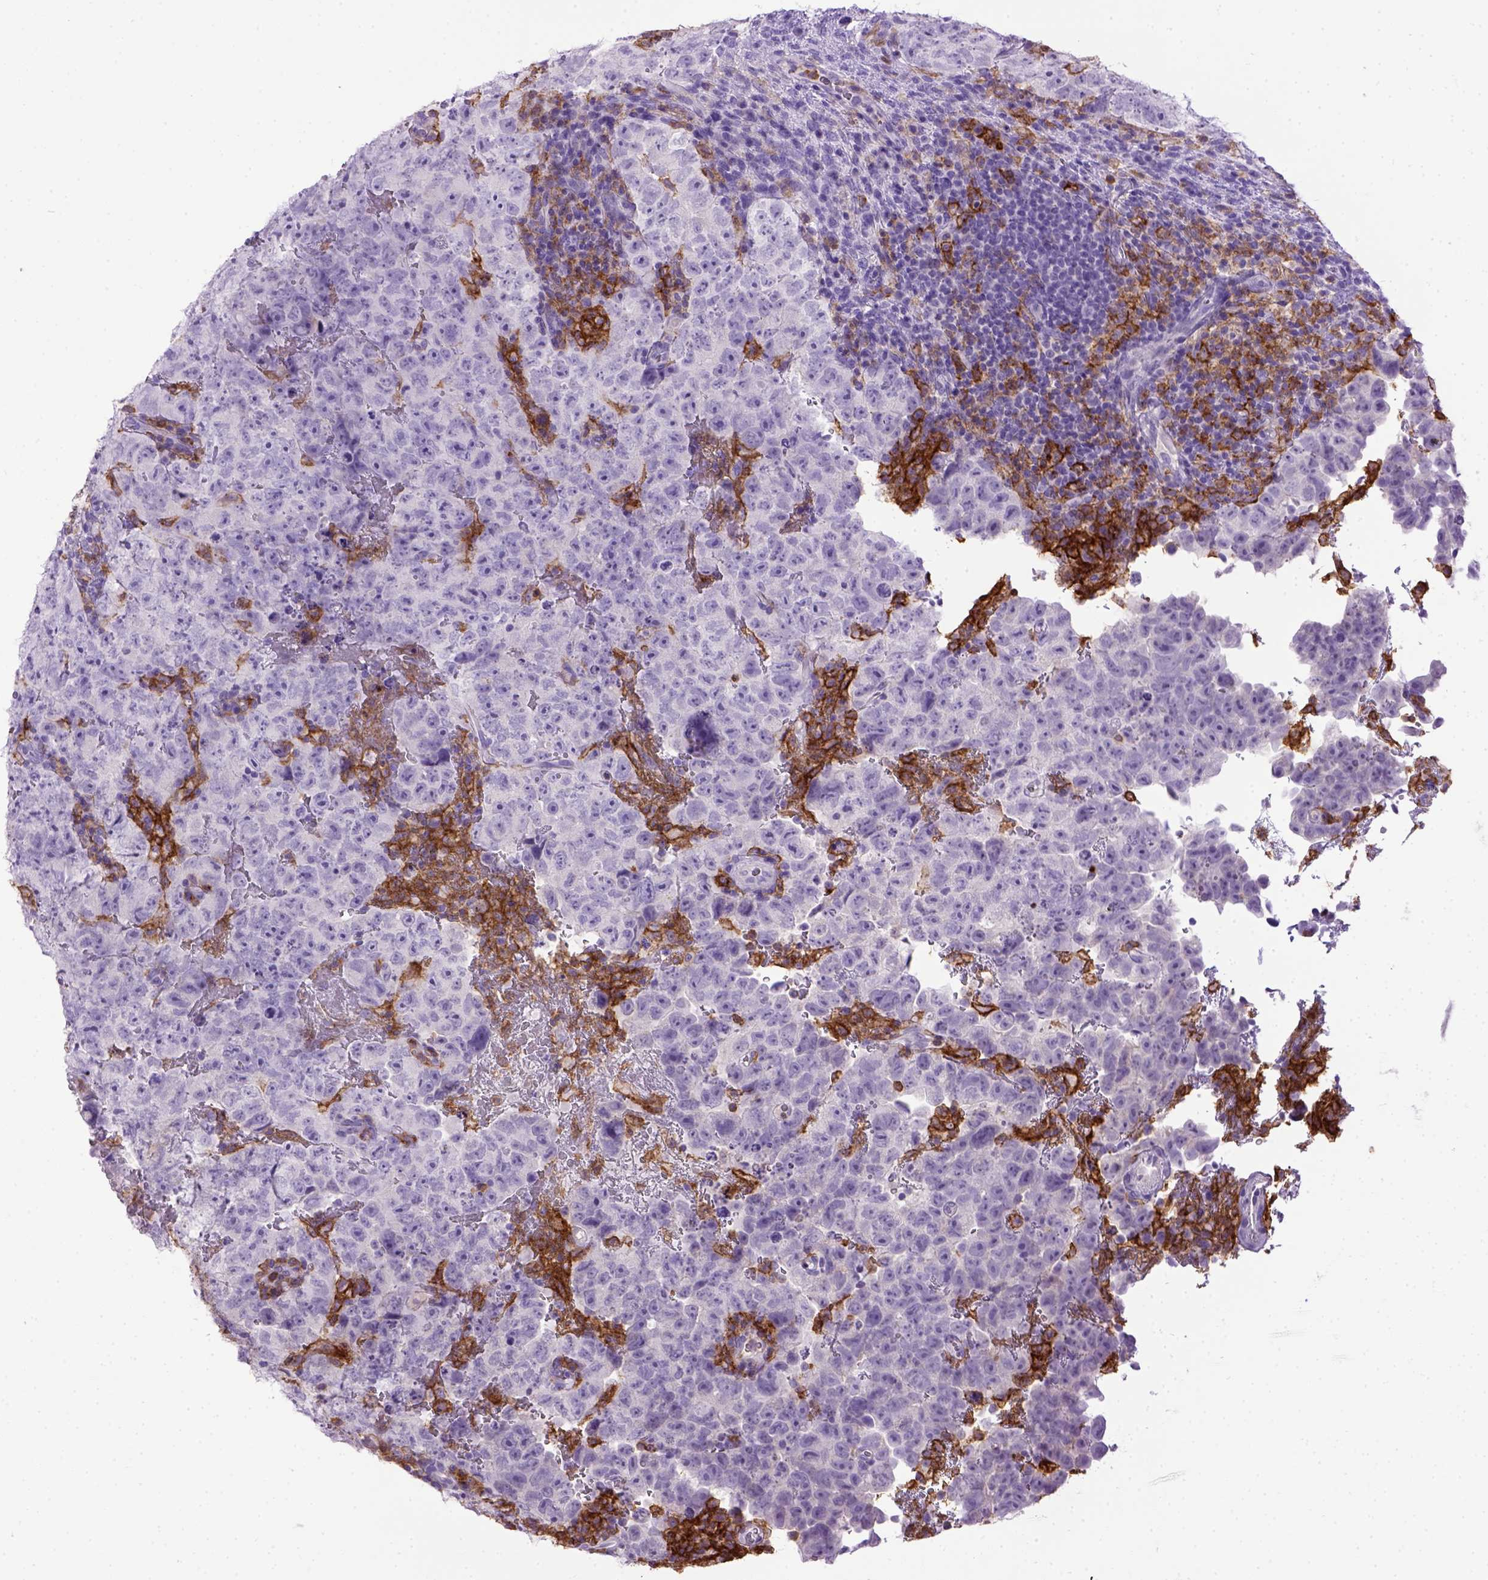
{"staining": {"intensity": "negative", "quantity": "none", "location": "none"}, "tissue": "testis cancer", "cell_type": "Tumor cells", "image_type": "cancer", "snomed": [{"axis": "morphology", "description": "Carcinoma, Embryonal, NOS"}, {"axis": "topography", "description": "Testis"}], "caption": "This is an immunohistochemistry (IHC) image of embryonal carcinoma (testis). There is no positivity in tumor cells.", "gene": "ITGAX", "patient": {"sex": "male", "age": 24}}